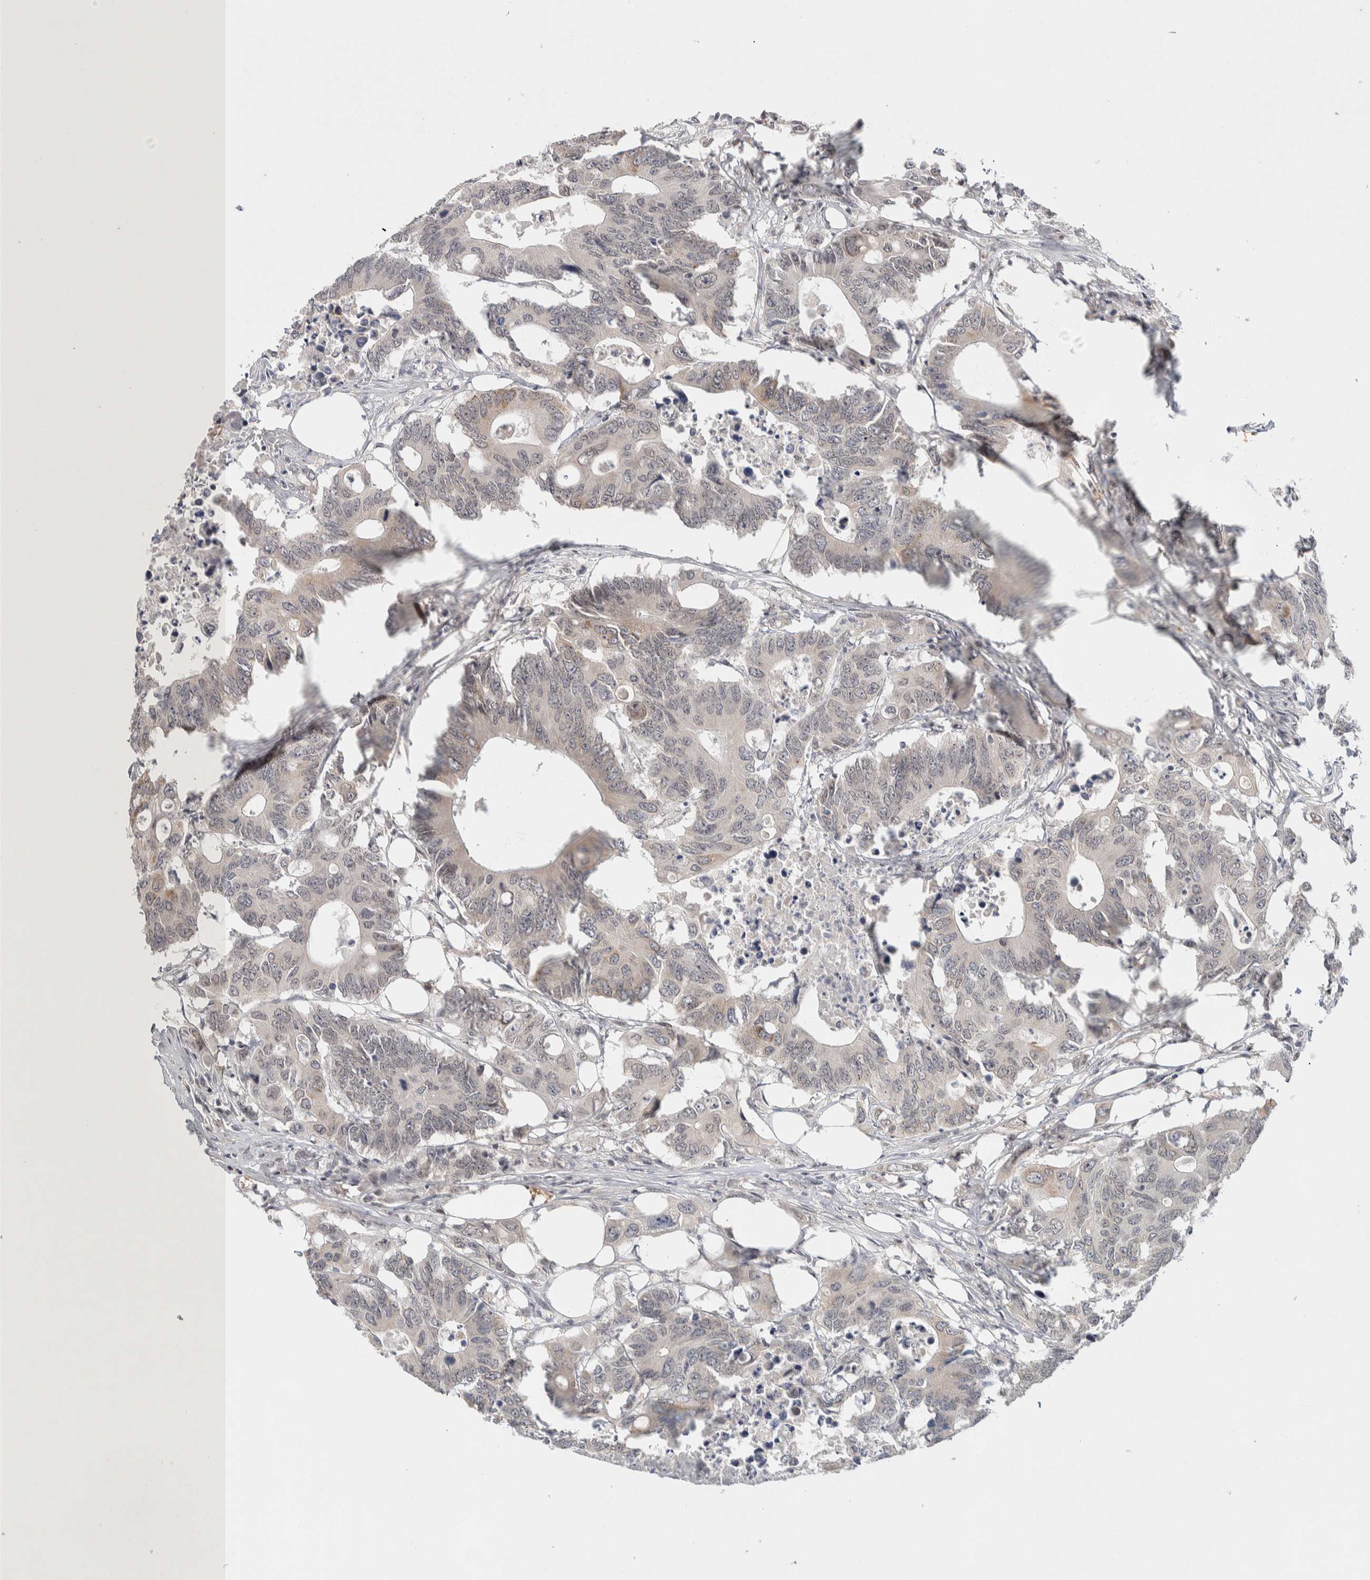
{"staining": {"intensity": "weak", "quantity": "<25%", "location": "cytoplasmic/membranous"}, "tissue": "colorectal cancer", "cell_type": "Tumor cells", "image_type": "cancer", "snomed": [{"axis": "morphology", "description": "Adenocarcinoma, NOS"}, {"axis": "topography", "description": "Colon"}], "caption": "Tumor cells show no significant protein expression in adenocarcinoma (colorectal). (DAB immunohistochemistry (IHC) visualized using brightfield microscopy, high magnification).", "gene": "CRAT", "patient": {"sex": "male", "age": 71}}